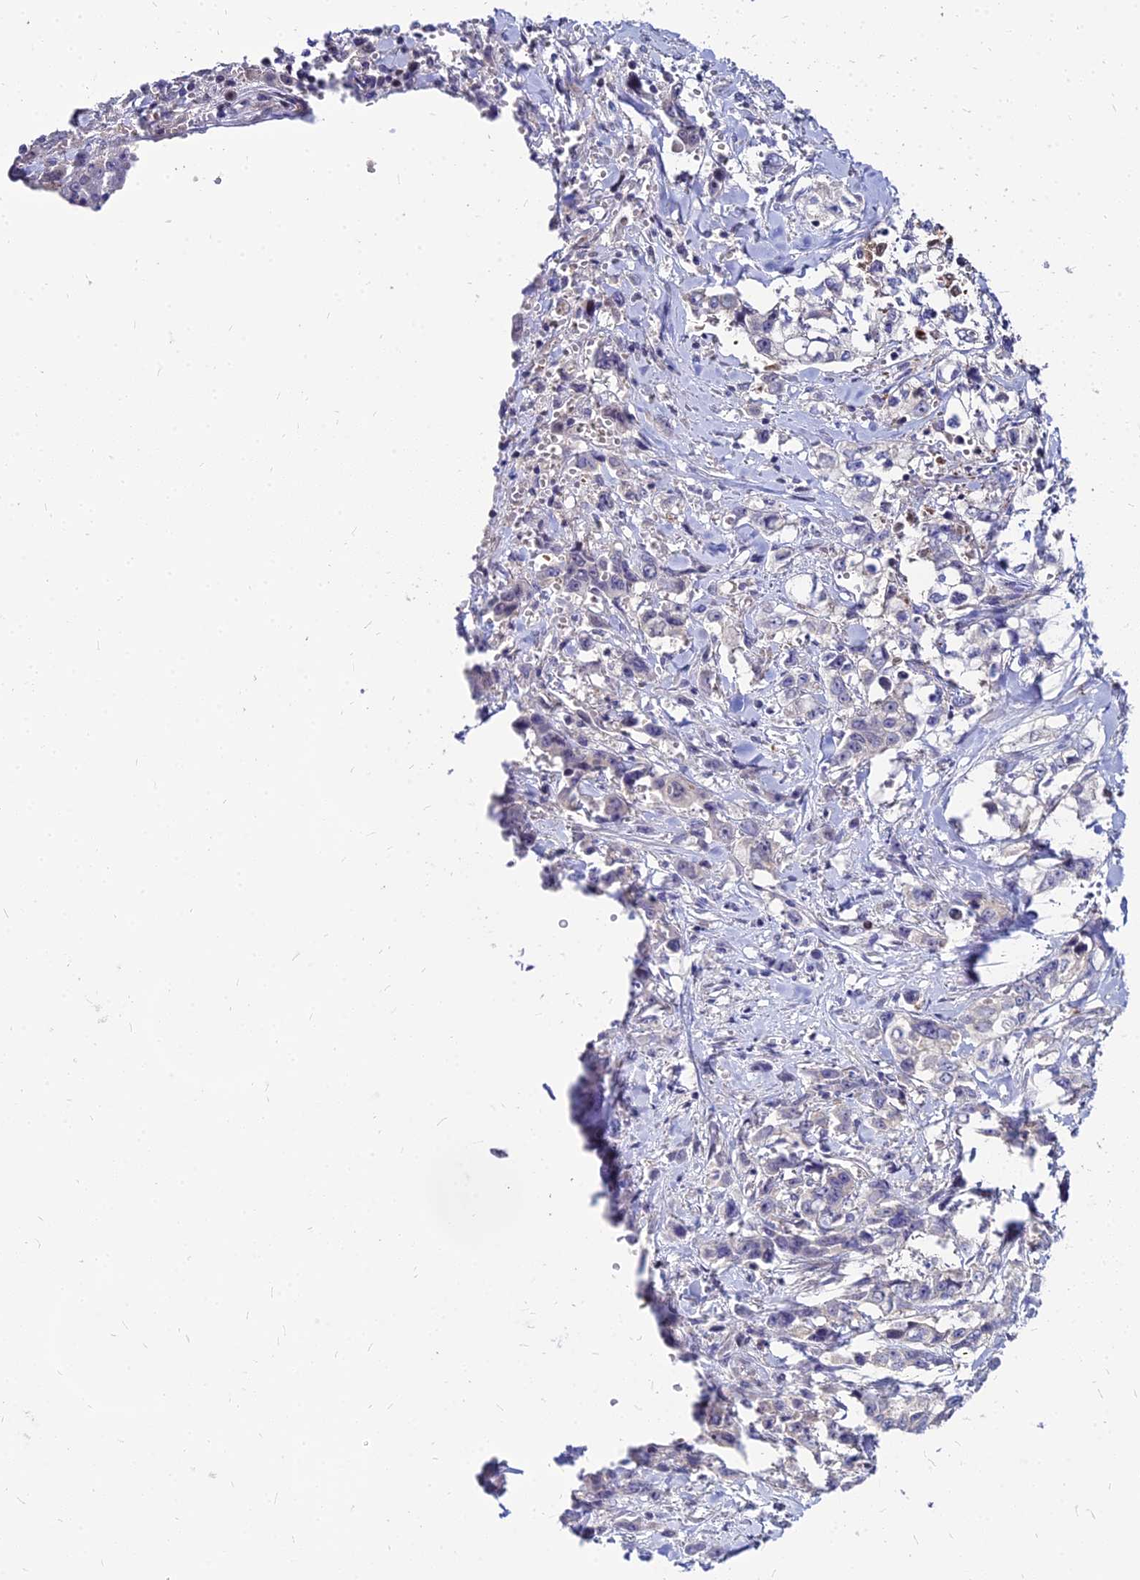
{"staining": {"intensity": "negative", "quantity": "none", "location": "none"}, "tissue": "stomach cancer", "cell_type": "Tumor cells", "image_type": "cancer", "snomed": [{"axis": "morphology", "description": "Adenocarcinoma, NOS"}, {"axis": "topography", "description": "Stomach, upper"}], "caption": "Immunohistochemistry photomicrograph of neoplastic tissue: stomach adenocarcinoma stained with DAB (3,3'-diaminobenzidine) exhibits no significant protein positivity in tumor cells.", "gene": "ACSM6", "patient": {"sex": "male", "age": 62}}